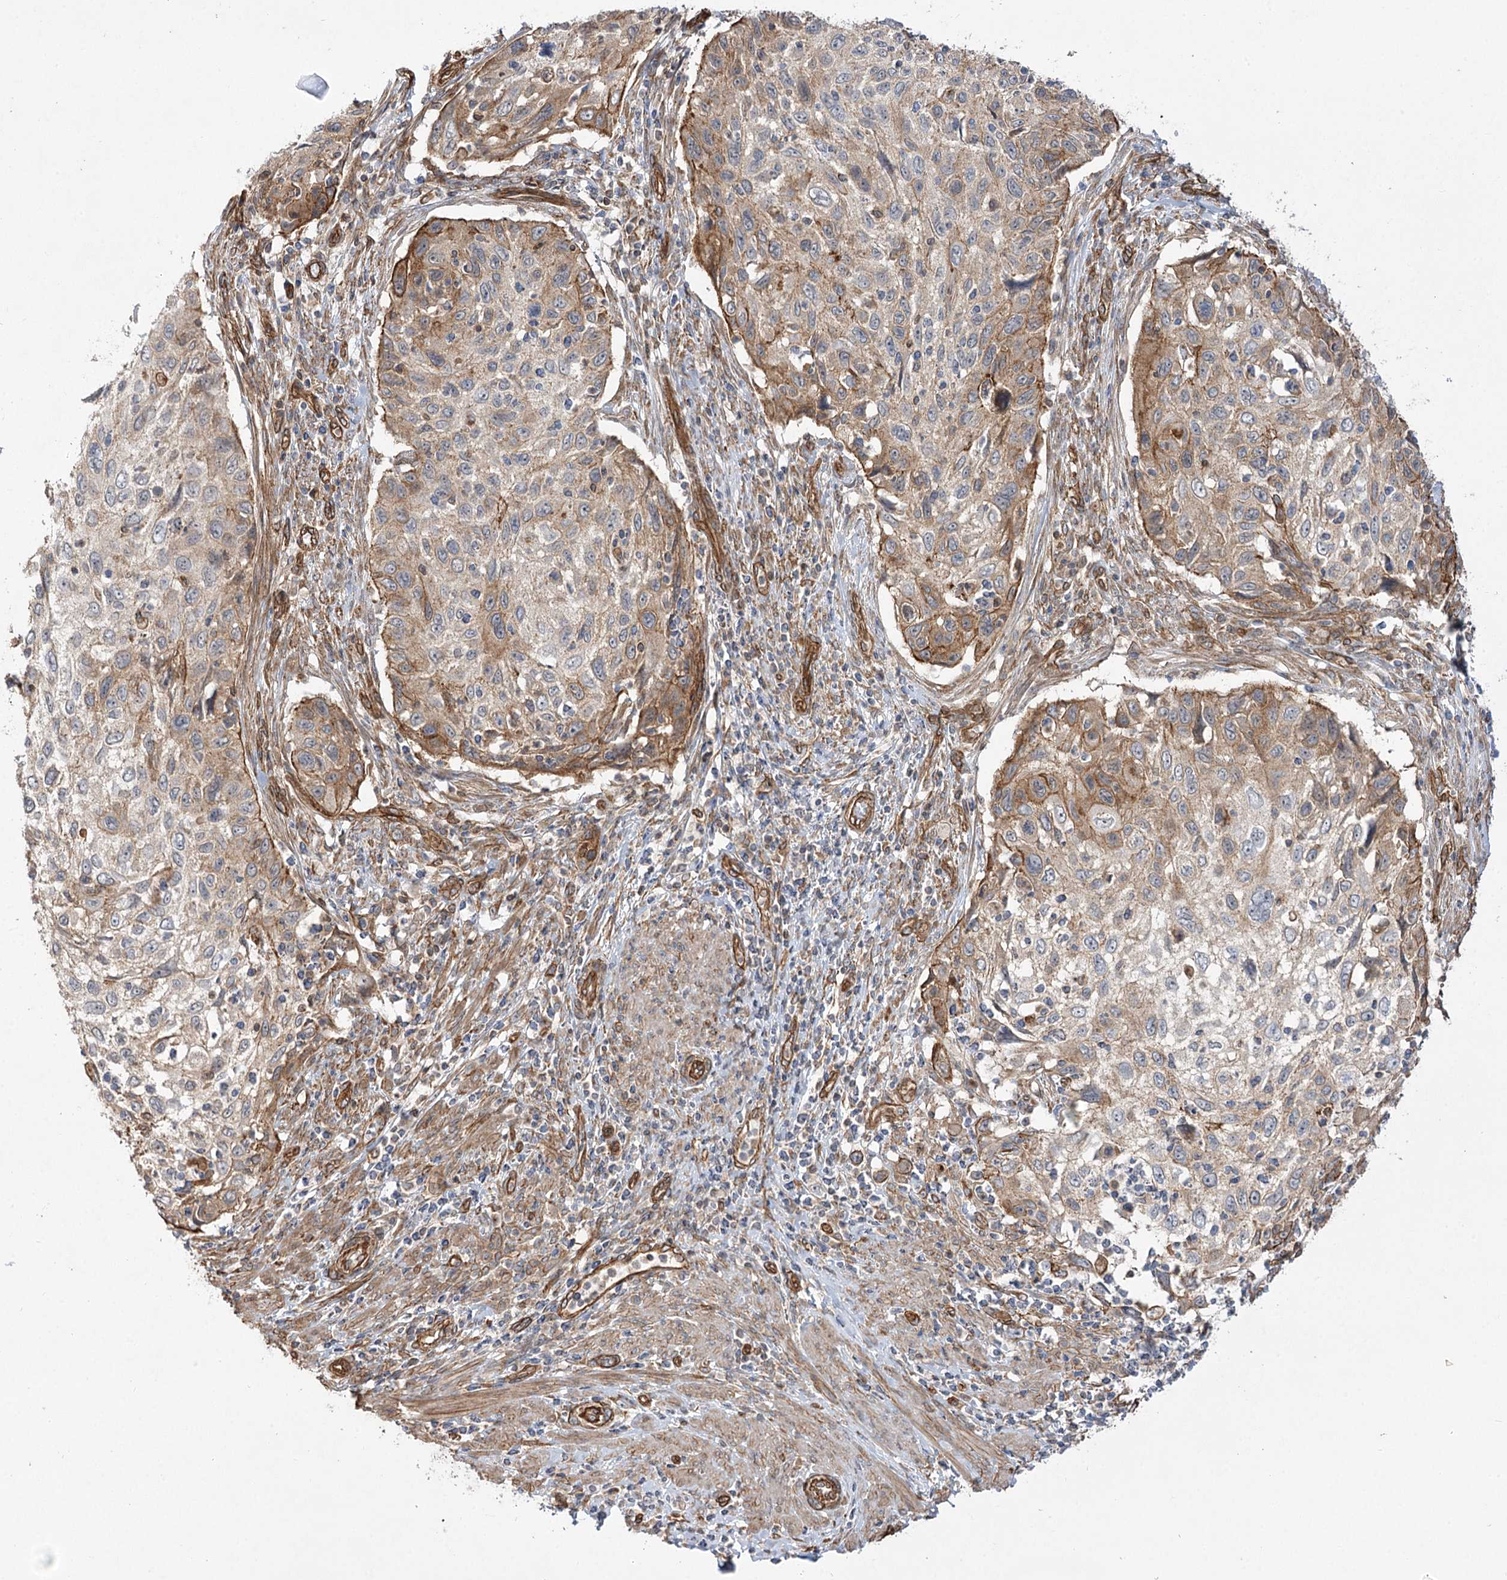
{"staining": {"intensity": "moderate", "quantity": "<25%", "location": "cytoplasmic/membranous"}, "tissue": "cervical cancer", "cell_type": "Tumor cells", "image_type": "cancer", "snomed": [{"axis": "morphology", "description": "Squamous cell carcinoma, NOS"}, {"axis": "topography", "description": "Cervix"}], "caption": "Immunohistochemical staining of human cervical squamous cell carcinoma displays low levels of moderate cytoplasmic/membranous protein positivity in about <25% of tumor cells. (DAB IHC, brown staining for protein, blue staining for nuclei).", "gene": "SH3BP5L", "patient": {"sex": "female", "age": 70}}